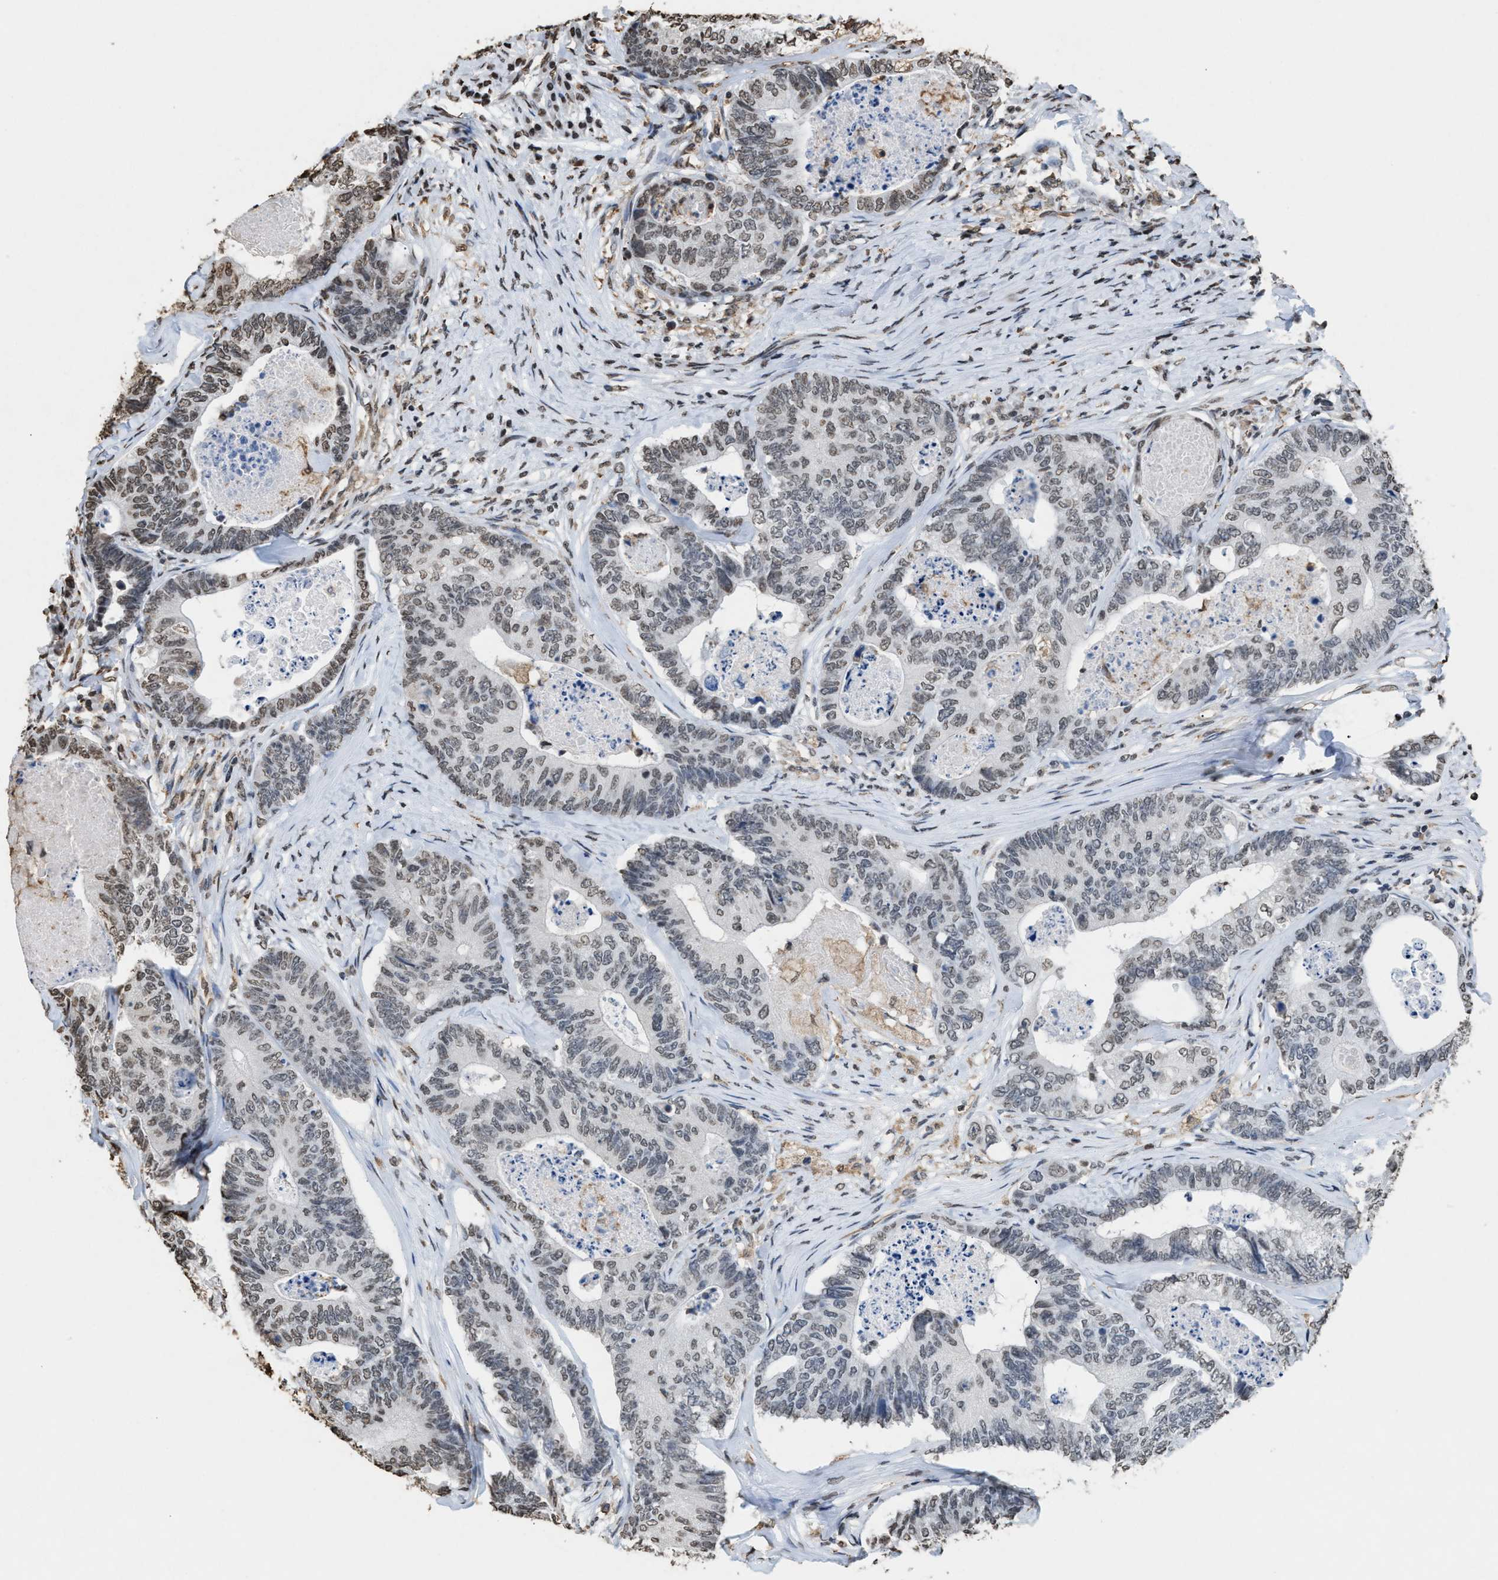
{"staining": {"intensity": "weak", "quantity": ">75%", "location": "nuclear"}, "tissue": "colorectal cancer", "cell_type": "Tumor cells", "image_type": "cancer", "snomed": [{"axis": "morphology", "description": "Adenocarcinoma, NOS"}, {"axis": "topography", "description": "Colon"}], "caption": "Immunohistochemistry (IHC) staining of adenocarcinoma (colorectal), which reveals low levels of weak nuclear expression in approximately >75% of tumor cells indicating weak nuclear protein expression. The staining was performed using DAB (3,3'-diaminobenzidine) (brown) for protein detection and nuclei were counterstained in hematoxylin (blue).", "gene": "NUP88", "patient": {"sex": "female", "age": 67}}